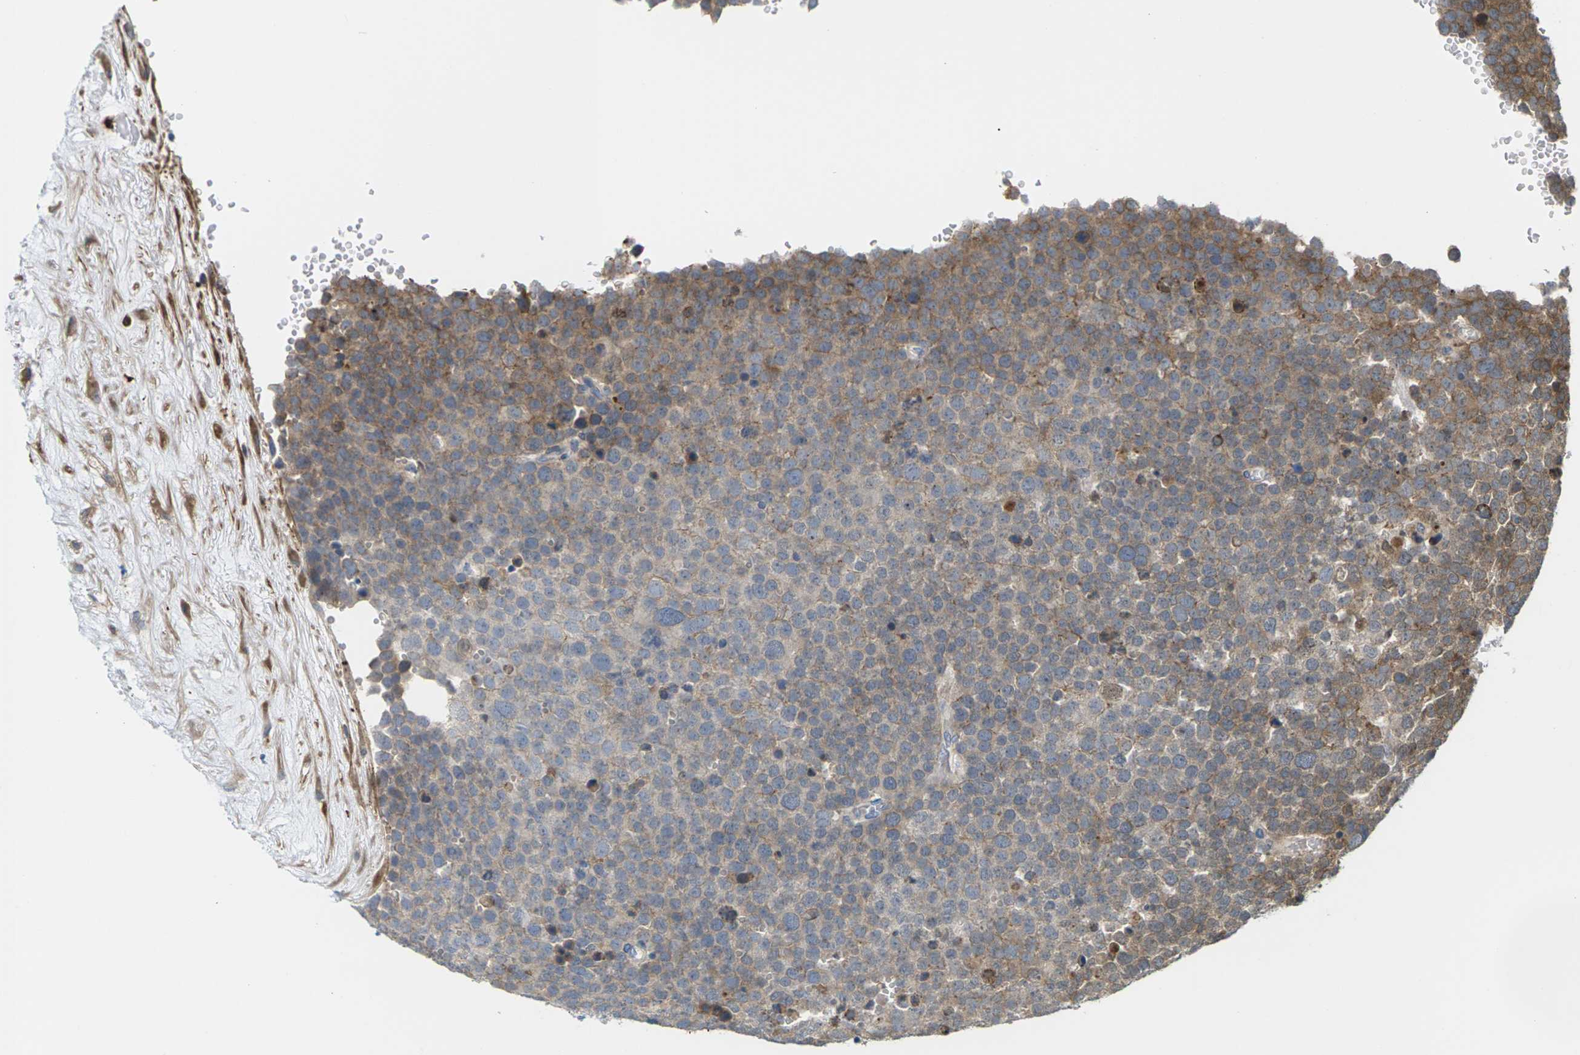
{"staining": {"intensity": "moderate", "quantity": ">75%", "location": "cytoplasmic/membranous"}, "tissue": "testis cancer", "cell_type": "Tumor cells", "image_type": "cancer", "snomed": [{"axis": "morphology", "description": "Seminoma, NOS"}, {"axis": "topography", "description": "Testis"}], "caption": "Immunohistochemistry image of neoplastic tissue: testis cancer stained using immunohistochemistry (IHC) exhibits medium levels of moderate protein expression localized specifically in the cytoplasmic/membranous of tumor cells, appearing as a cytoplasmic/membranous brown color.", "gene": "ROBO1", "patient": {"sex": "male", "age": 71}}